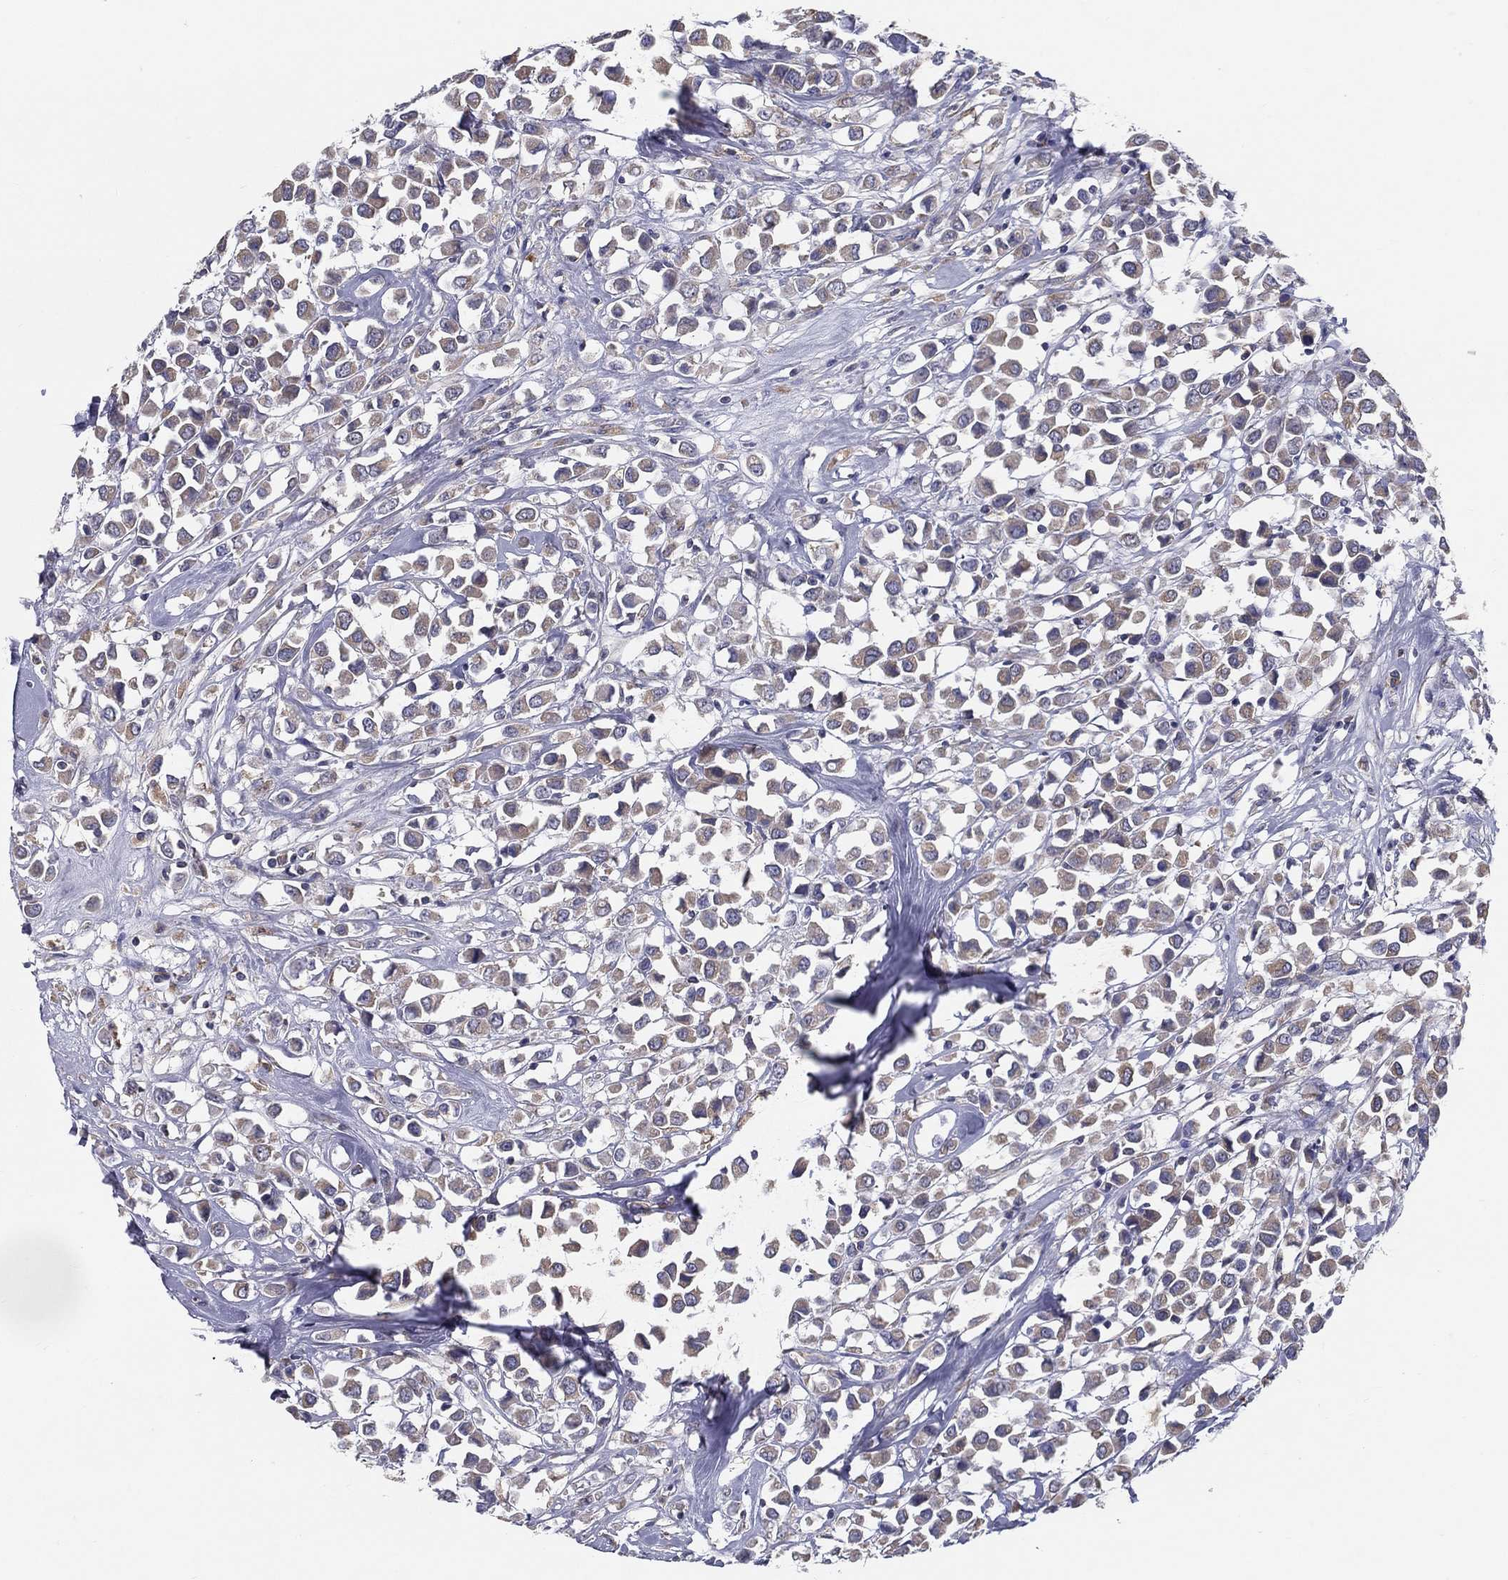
{"staining": {"intensity": "weak", "quantity": "25%-75%", "location": "cytoplasmic/membranous"}, "tissue": "breast cancer", "cell_type": "Tumor cells", "image_type": "cancer", "snomed": [{"axis": "morphology", "description": "Duct carcinoma"}, {"axis": "topography", "description": "Breast"}], "caption": "The micrograph displays staining of breast cancer (invasive ductal carcinoma), revealing weak cytoplasmic/membranous protein positivity (brown color) within tumor cells. (Stains: DAB (3,3'-diaminobenzidine) in brown, nuclei in blue, Microscopy: brightfield microscopy at high magnification).", "gene": "PCSK1", "patient": {"sex": "female", "age": 61}}